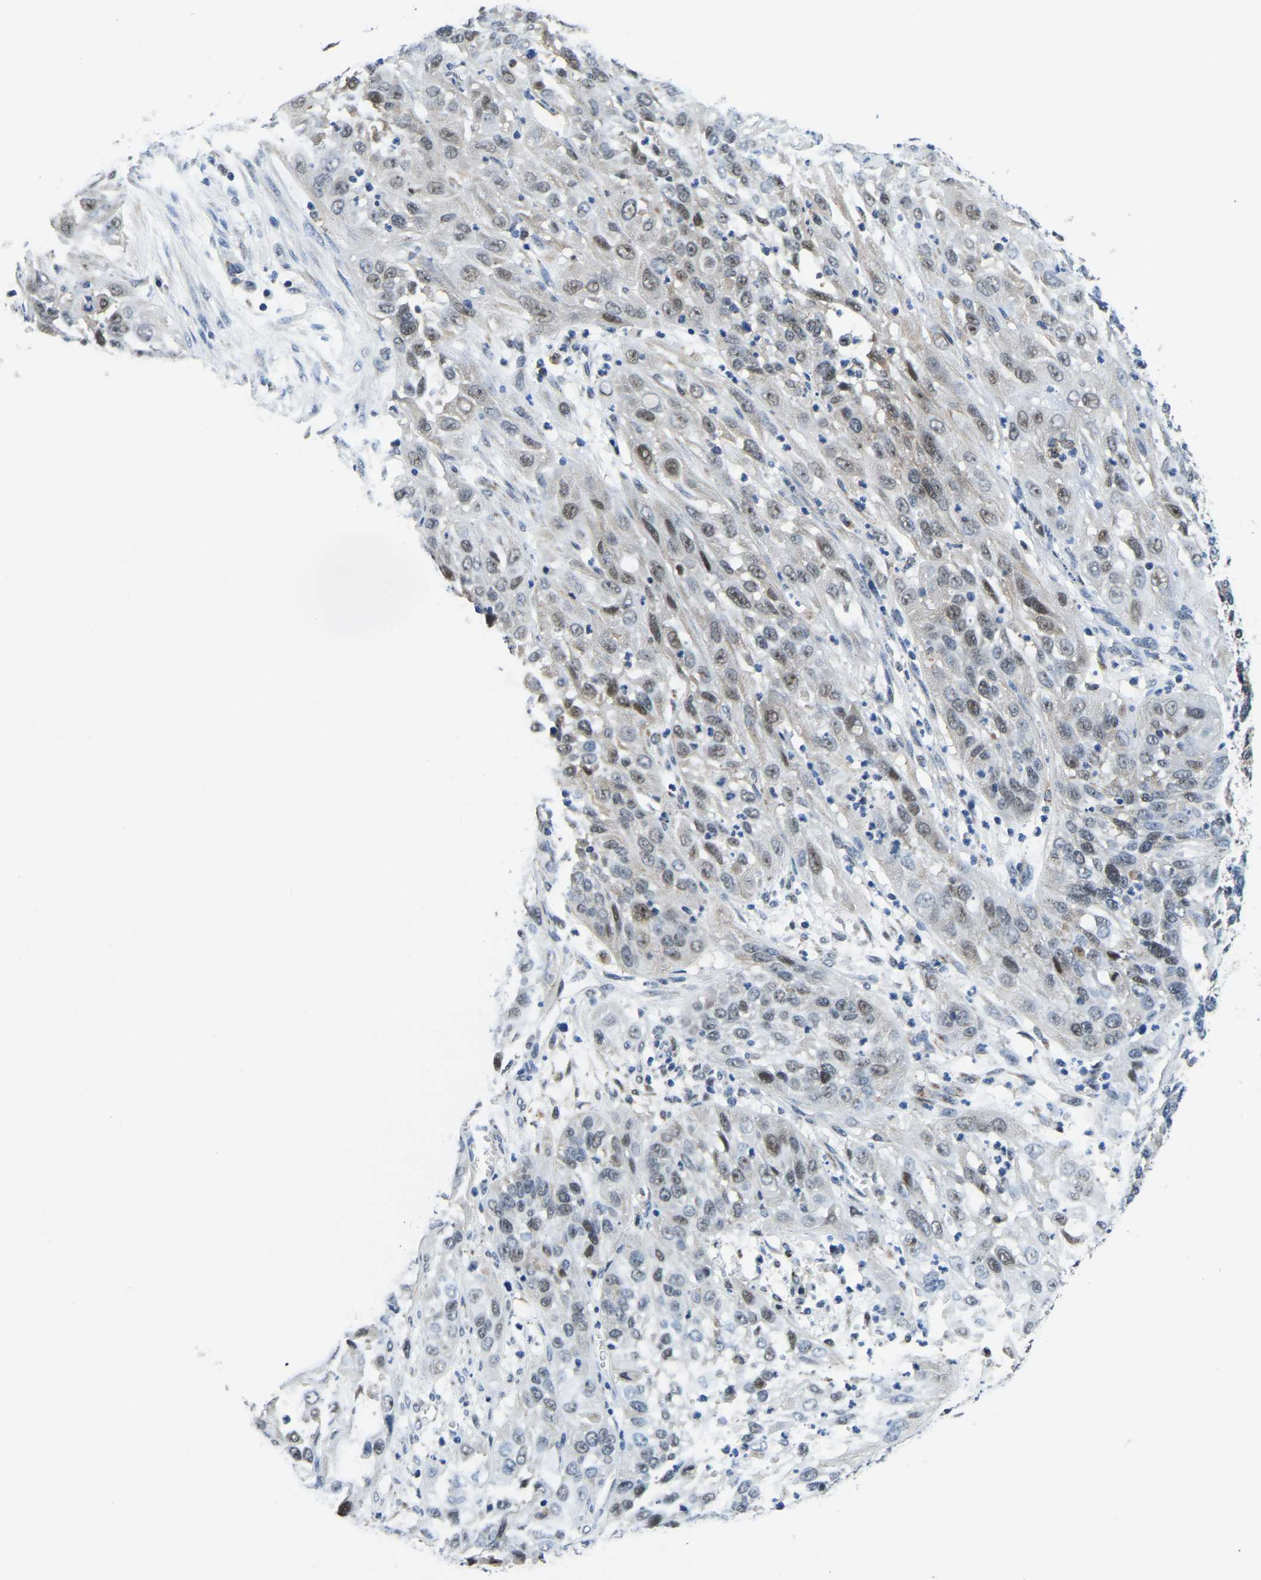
{"staining": {"intensity": "moderate", "quantity": ">75%", "location": "nuclear"}, "tissue": "cervical cancer", "cell_type": "Tumor cells", "image_type": "cancer", "snomed": [{"axis": "morphology", "description": "Squamous cell carcinoma, NOS"}, {"axis": "topography", "description": "Cervix"}], "caption": "Brown immunohistochemical staining in cervical cancer reveals moderate nuclear positivity in about >75% of tumor cells.", "gene": "BNIP3L", "patient": {"sex": "female", "age": 32}}